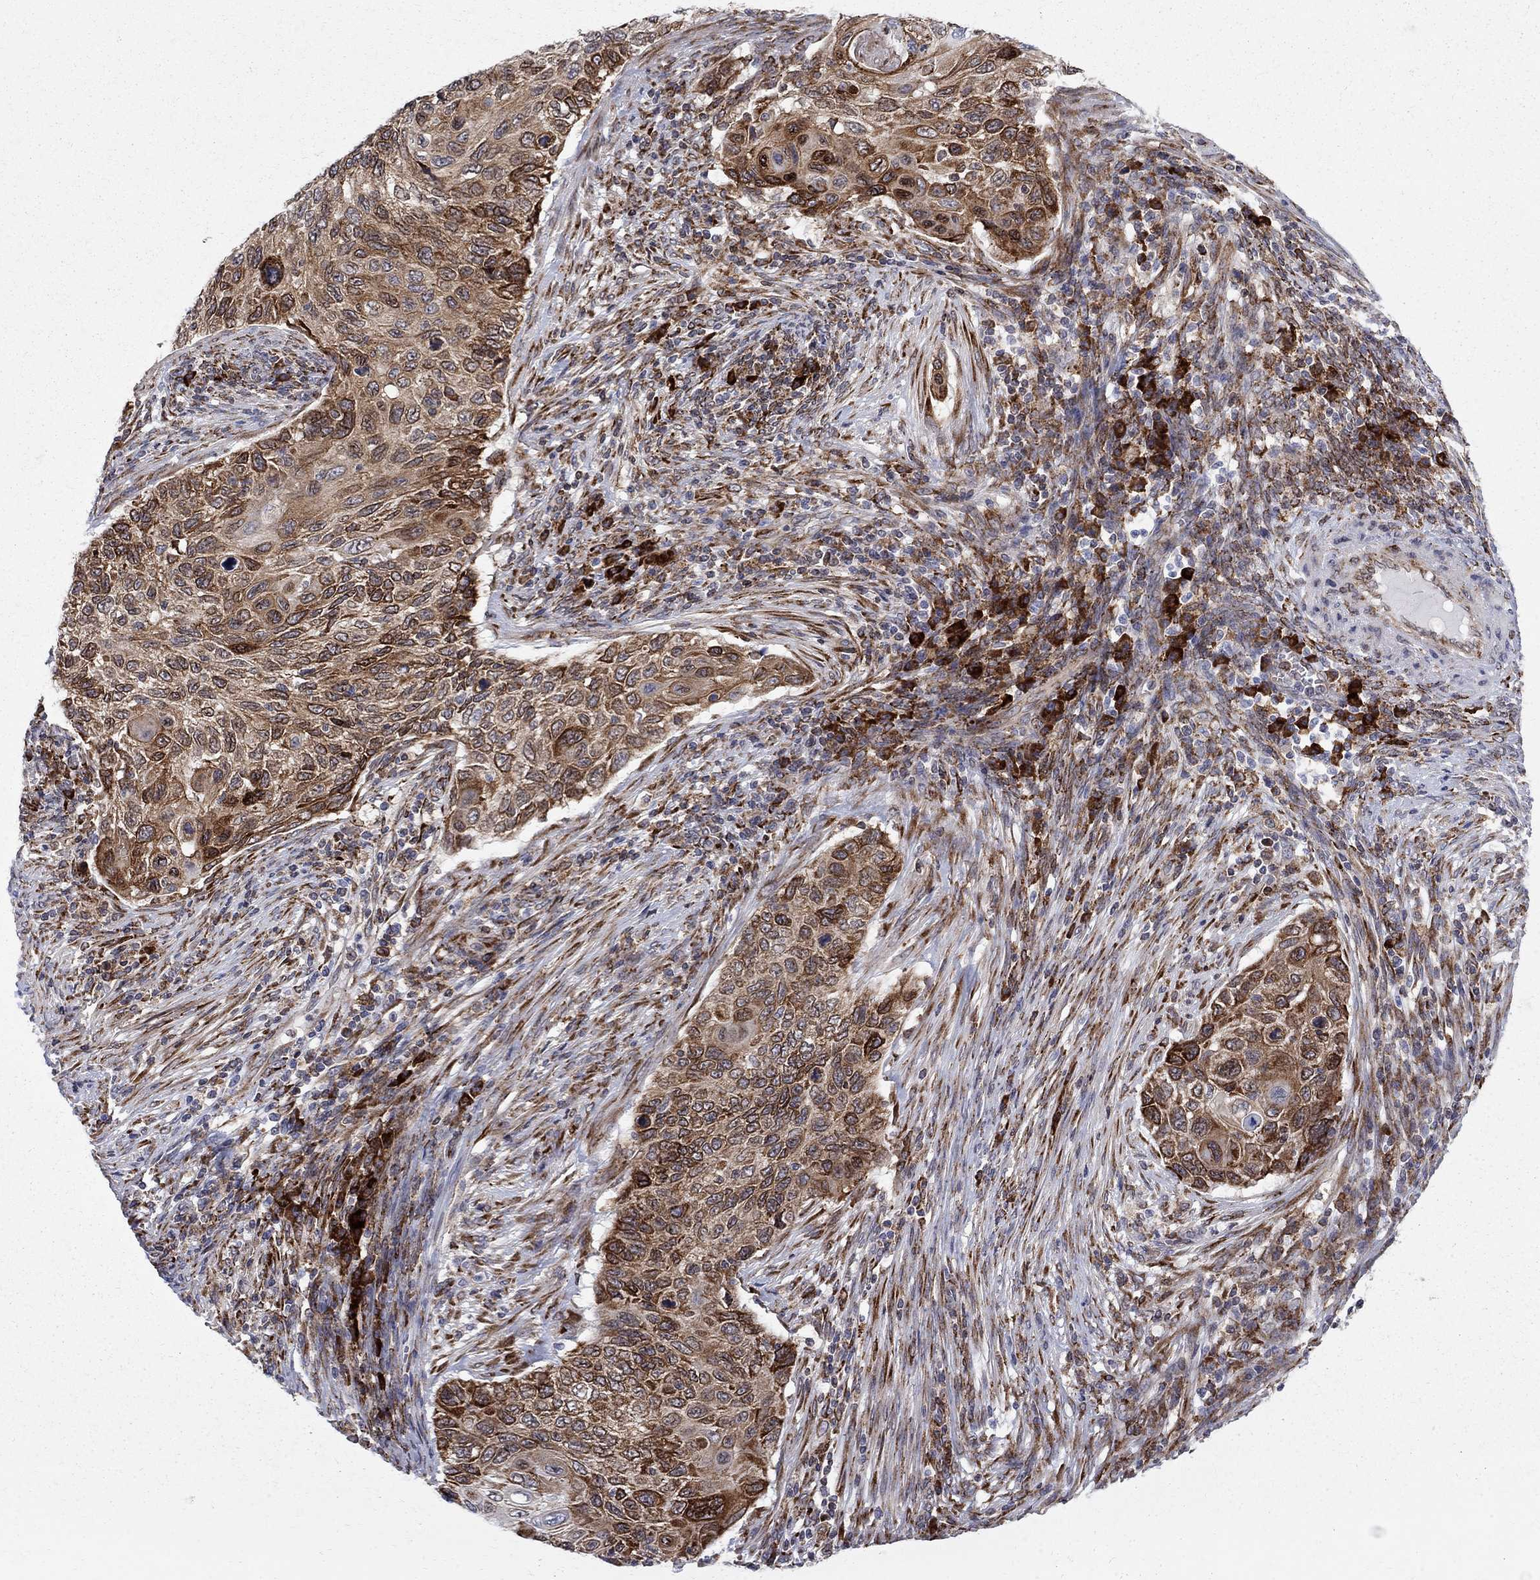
{"staining": {"intensity": "strong", "quantity": "<25%", "location": "cytoplasmic/membranous,nuclear"}, "tissue": "cervical cancer", "cell_type": "Tumor cells", "image_type": "cancer", "snomed": [{"axis": "morphology", "description": "Squamous cell carcinoma, NOS"}, {"axis": "topography", "description": "Cervix"}], "caption": "Human cervical squamous cell carcinoma stained with a brown dye reveals strong cytoplasmic/membranous and nuclear positive staining in approximately <25% of tumor cells.", "gene": "CAB39L", "patient": {"sex": "female", "age": 70}}